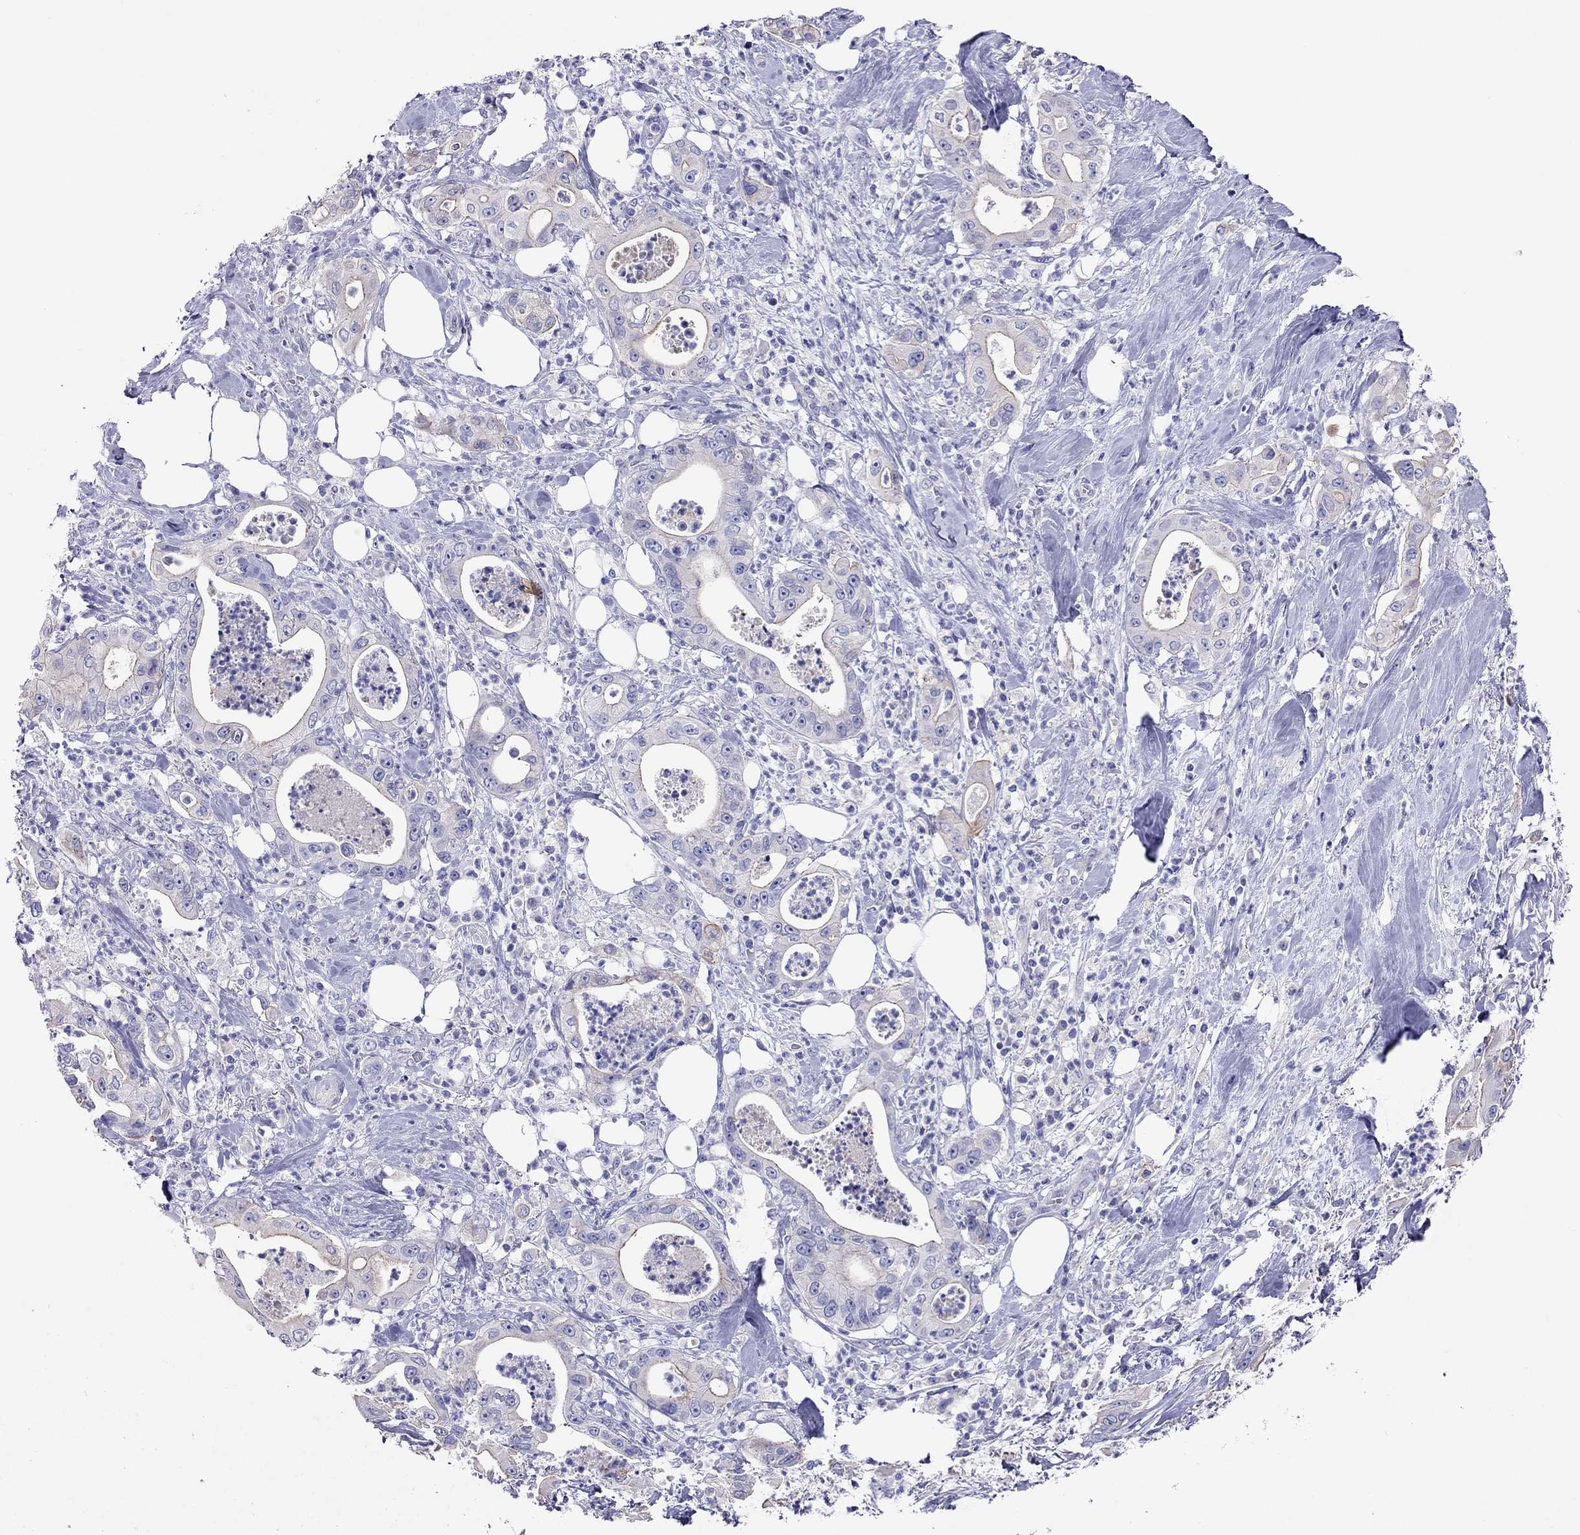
{"staining": {"intensity": "negative", "quantity": "none", "location": "none"}, "tissue": "pancreatic cancer", "cell_type": "Tumor cells", "image_type": "cancer", "snomed": [{"axis": "morphology", "description": "Adenocarcinoma, NOS"}, {"axis": "topography", "description": "Pancreas"}], "caption": "High power microscopy histopathology image of an immunohistochemistry micrograph of pancreatic cancer, revealing no significant staining in tumor cells.", "gene": "CAPNS2", "patient": {"sex": "male", "age": 71}}